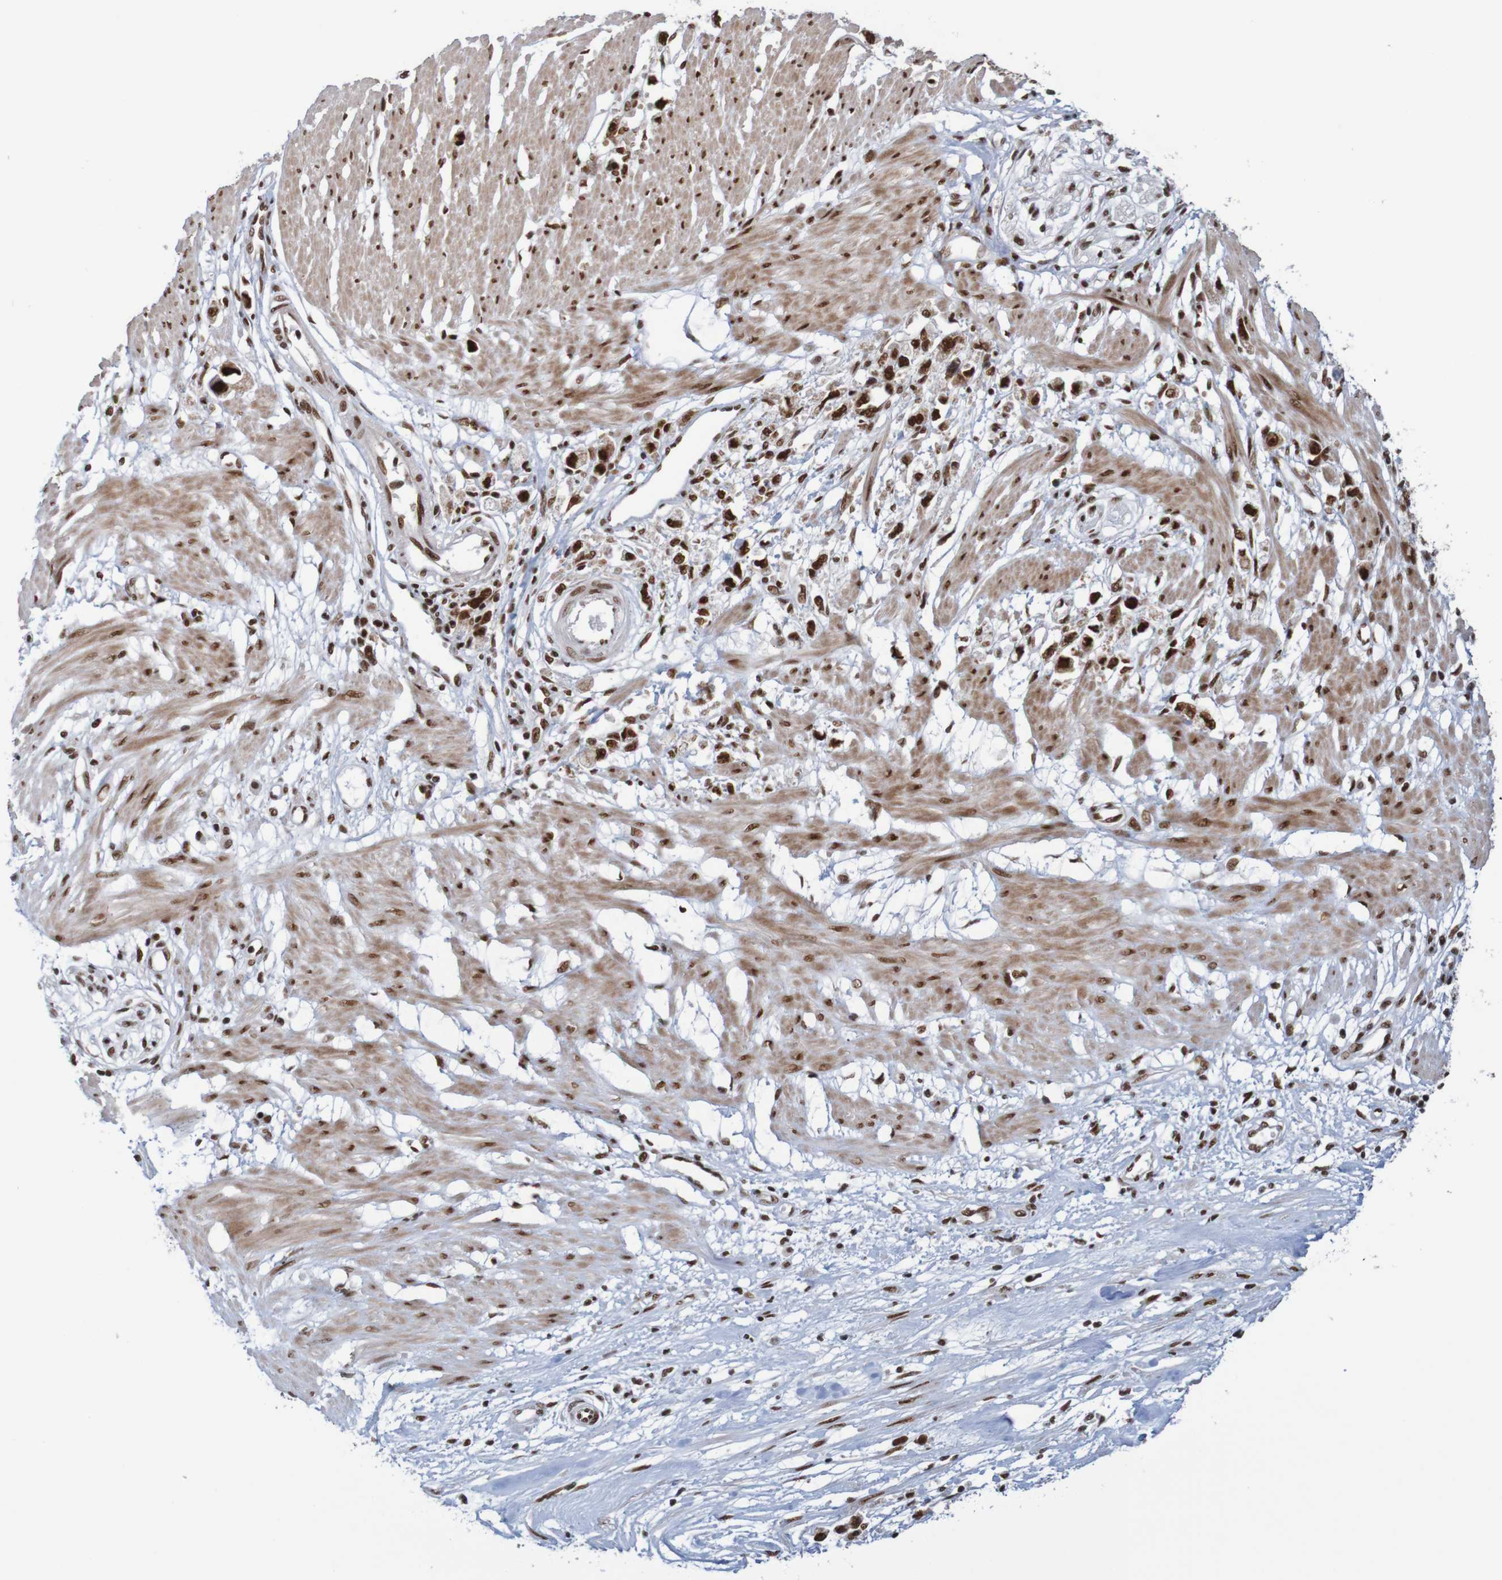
{"staining": {"intensity": "strong", "quantity": ">75%", "location": "nuclear"}, "tissue": "stomach cancer", "cell_type": "Tumor cells", "image_type": "cancer", "snomed": [{"axis": "morphology", "description": "Adenocarcinoma, NOS"}, {"axis": "topography", "description": "Stomach"}], "caption": "This histopathology image shows immunohistochemistry staining of human adenocarcinoma (stomach), with high strong nuclear expression in approximately >75% of tumor cells.", "gene": "THRAP3", "patient": {"sex": "female", "age": 59}}